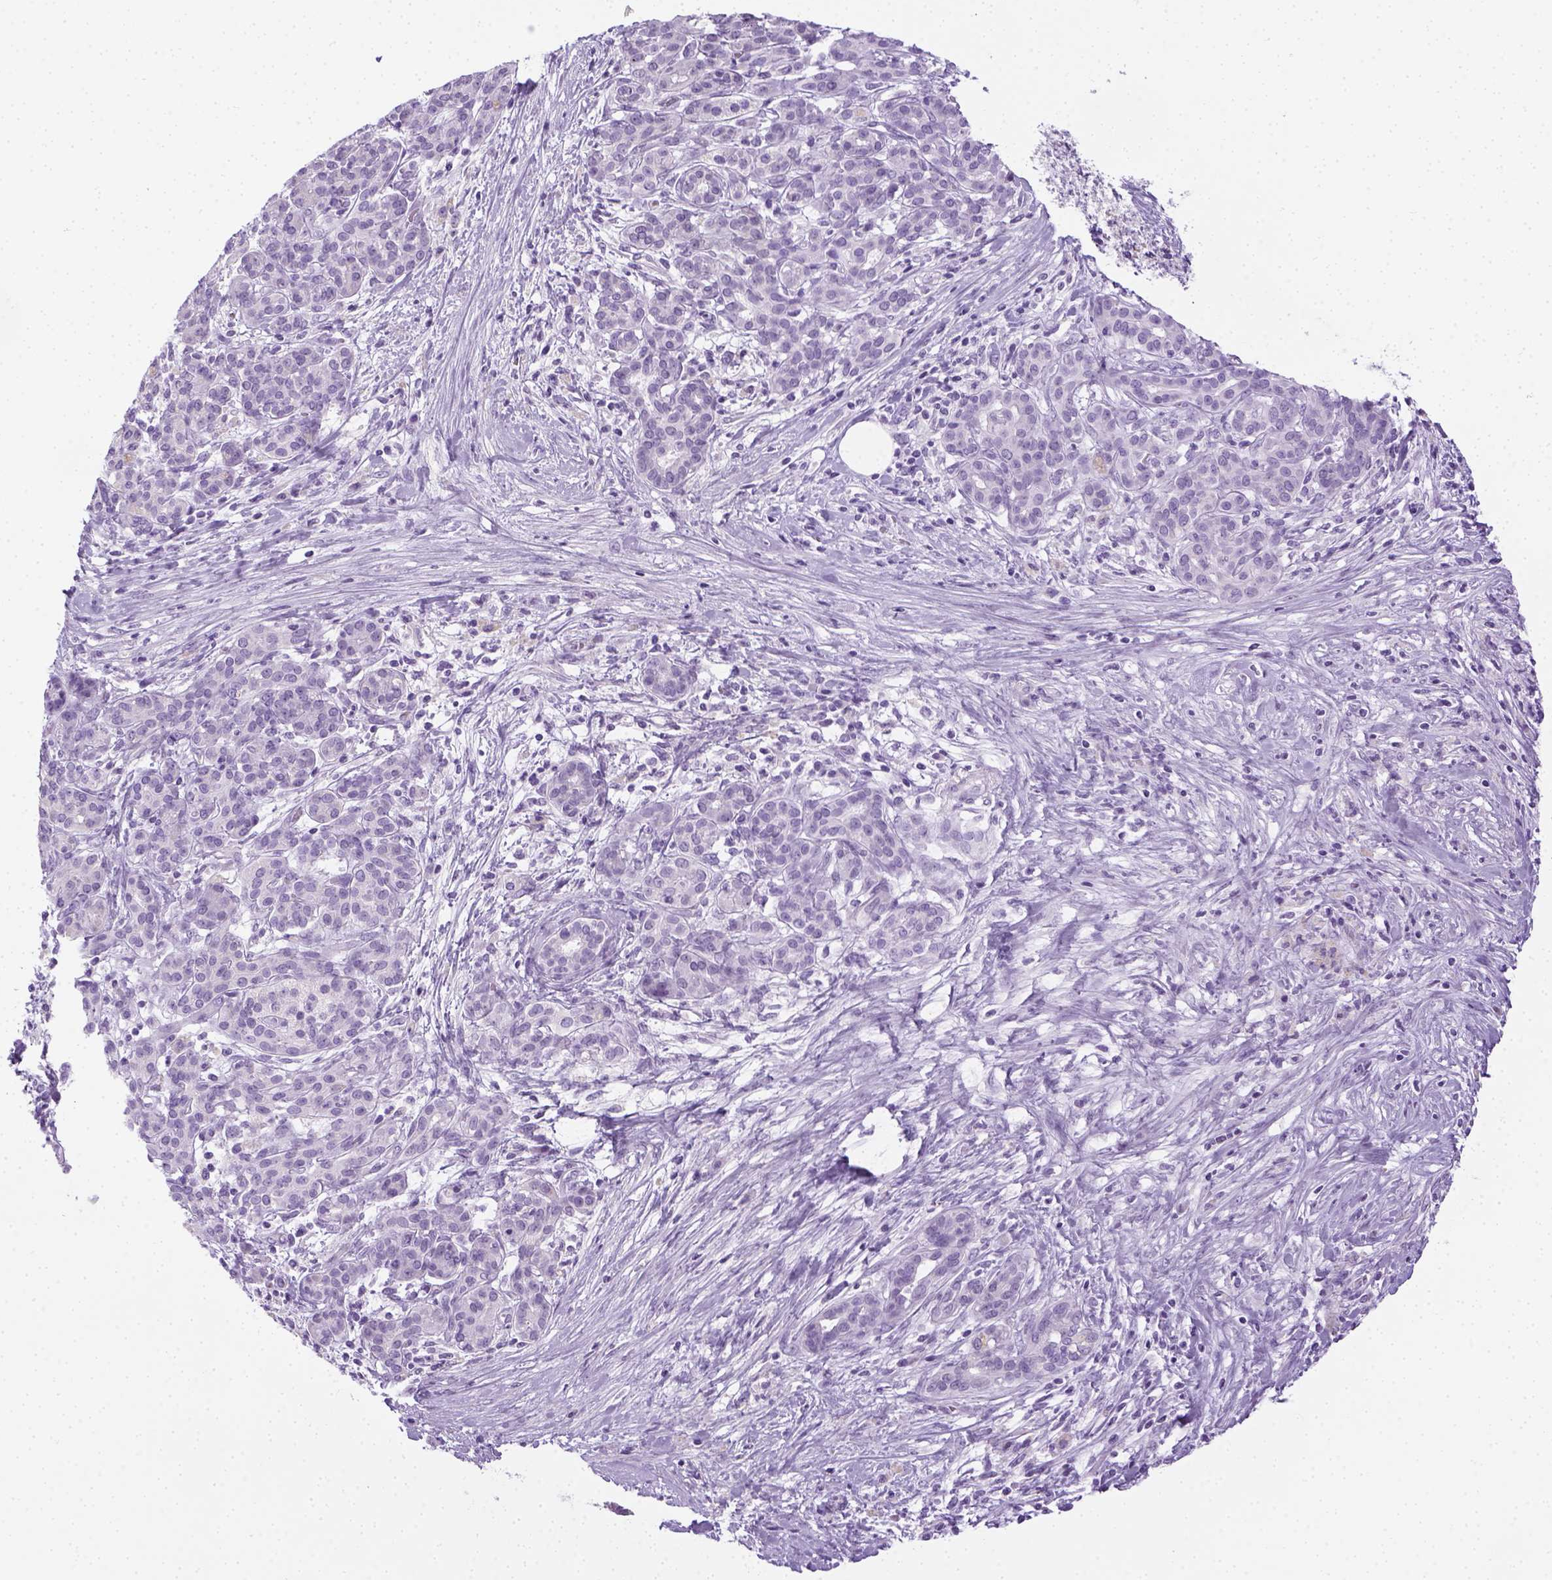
{"staining": {"intensity": "negative", "quantity": "none", "location": "none"}, "tissue": "pancreatic cancer", "cell_type": "Tumor cells", "image_type": "cancer", "snomed": [{"axis": "morphology", "description": "Adenocarcinoma, NOS"}, {"axis": "topography", "description": "Pancreas"}], "caption": "Adenocarcinoma (pancreatic) was stained to show a protein in brown. There is no significant positivity in tumor cells.", "gene": "LGSN", "patient": {"sex": "male", "age": 44}}